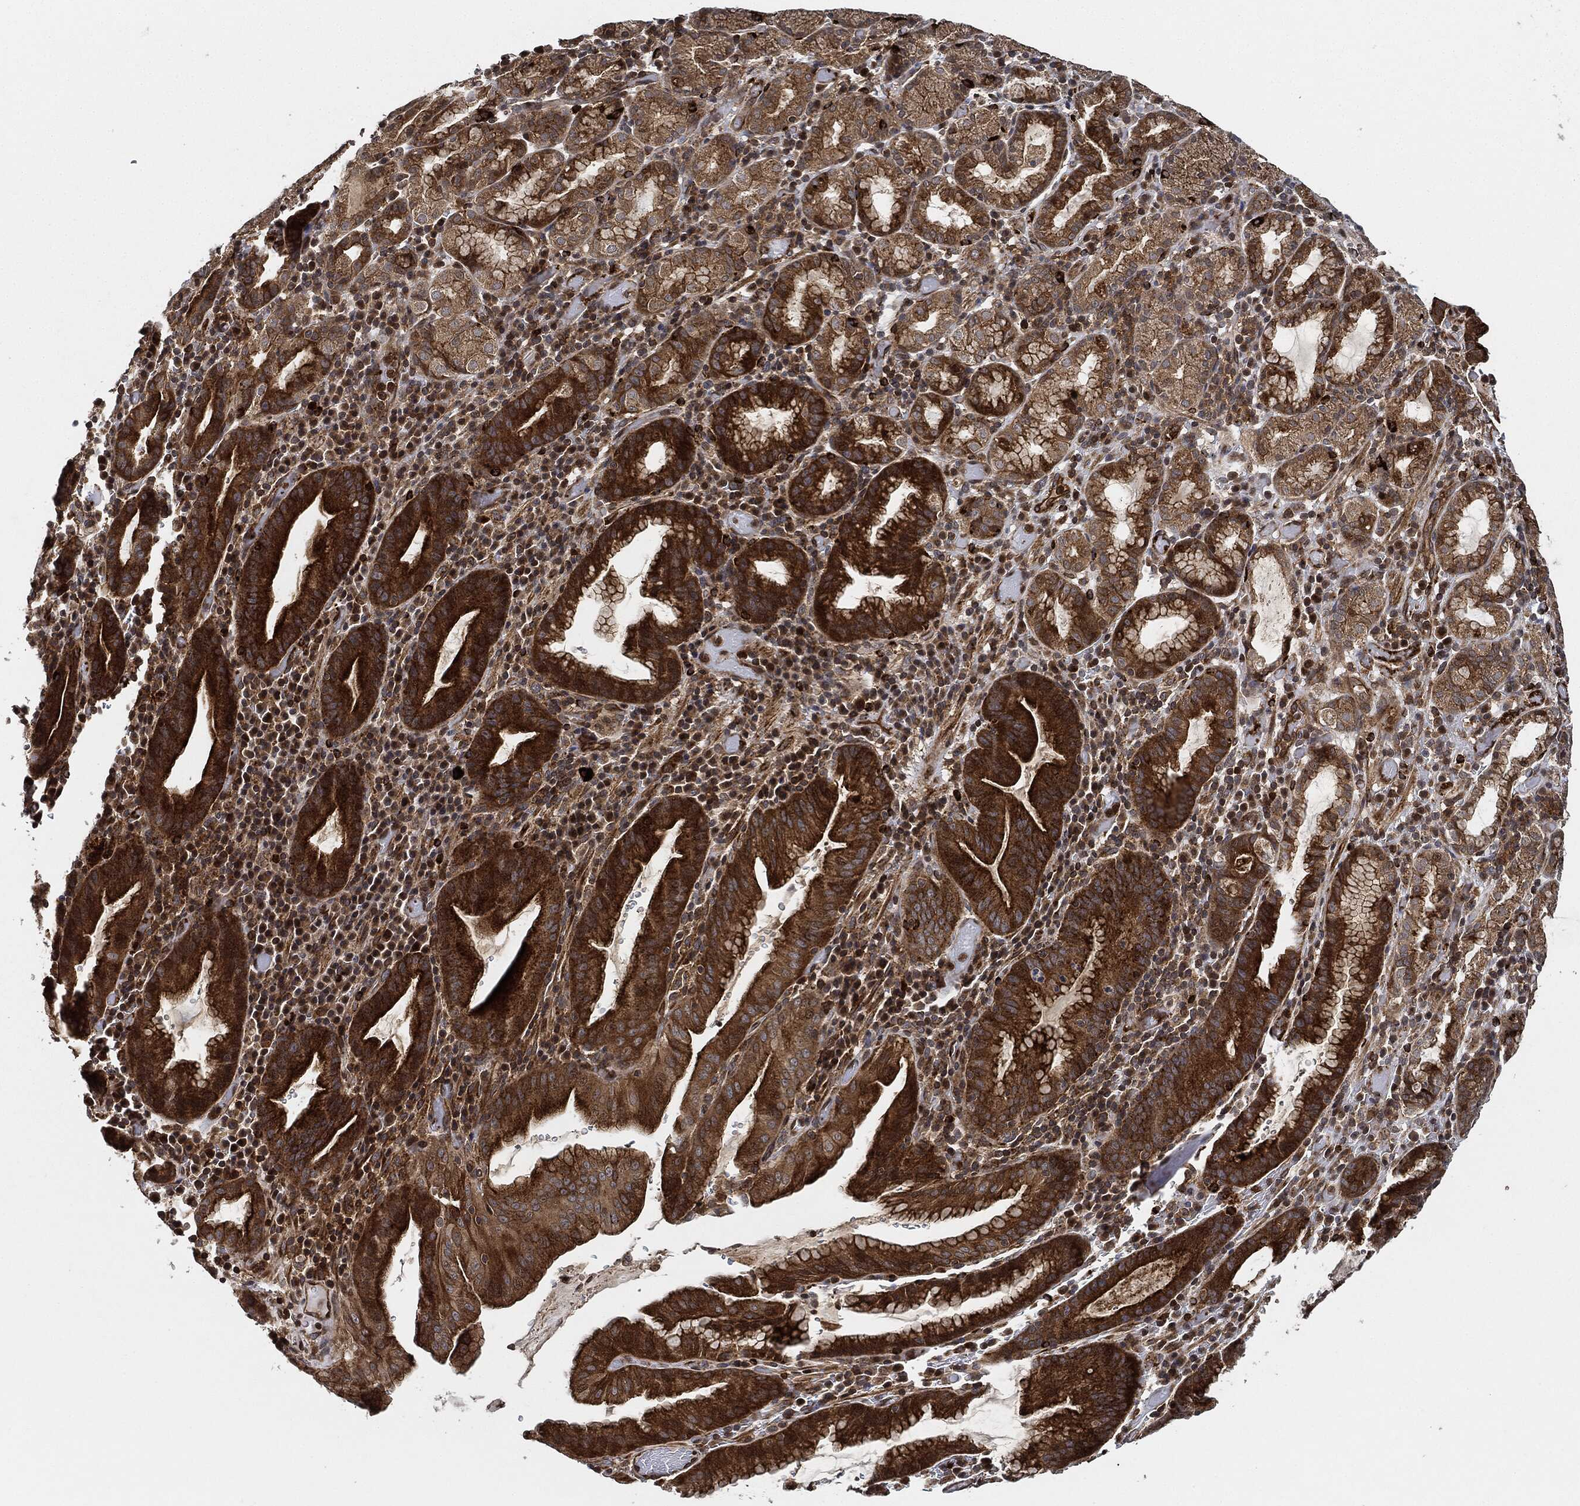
{"staining": {"intensity": "strong", "quantity": "25%-75%", "location": "cytoplasmic/membranous"}, "tissue": "stomach cancer", "cell_type": "Tumor cells", "image_type": "cancer", "snomed": [{"axis": "morphology", "description": "Adenocarcinoma, NOS"}, {"axis": "topography", "description": "Stomach"}], "caption": "Immunohistochemical staining of adenocarcinoma (stomach) displays high levels of strong cytoplasmic/membranous staining in approximately 25%-75% of tumor cells.", "gene": "MAP3K3", "patient": {"sex": "male", "age": 79}}